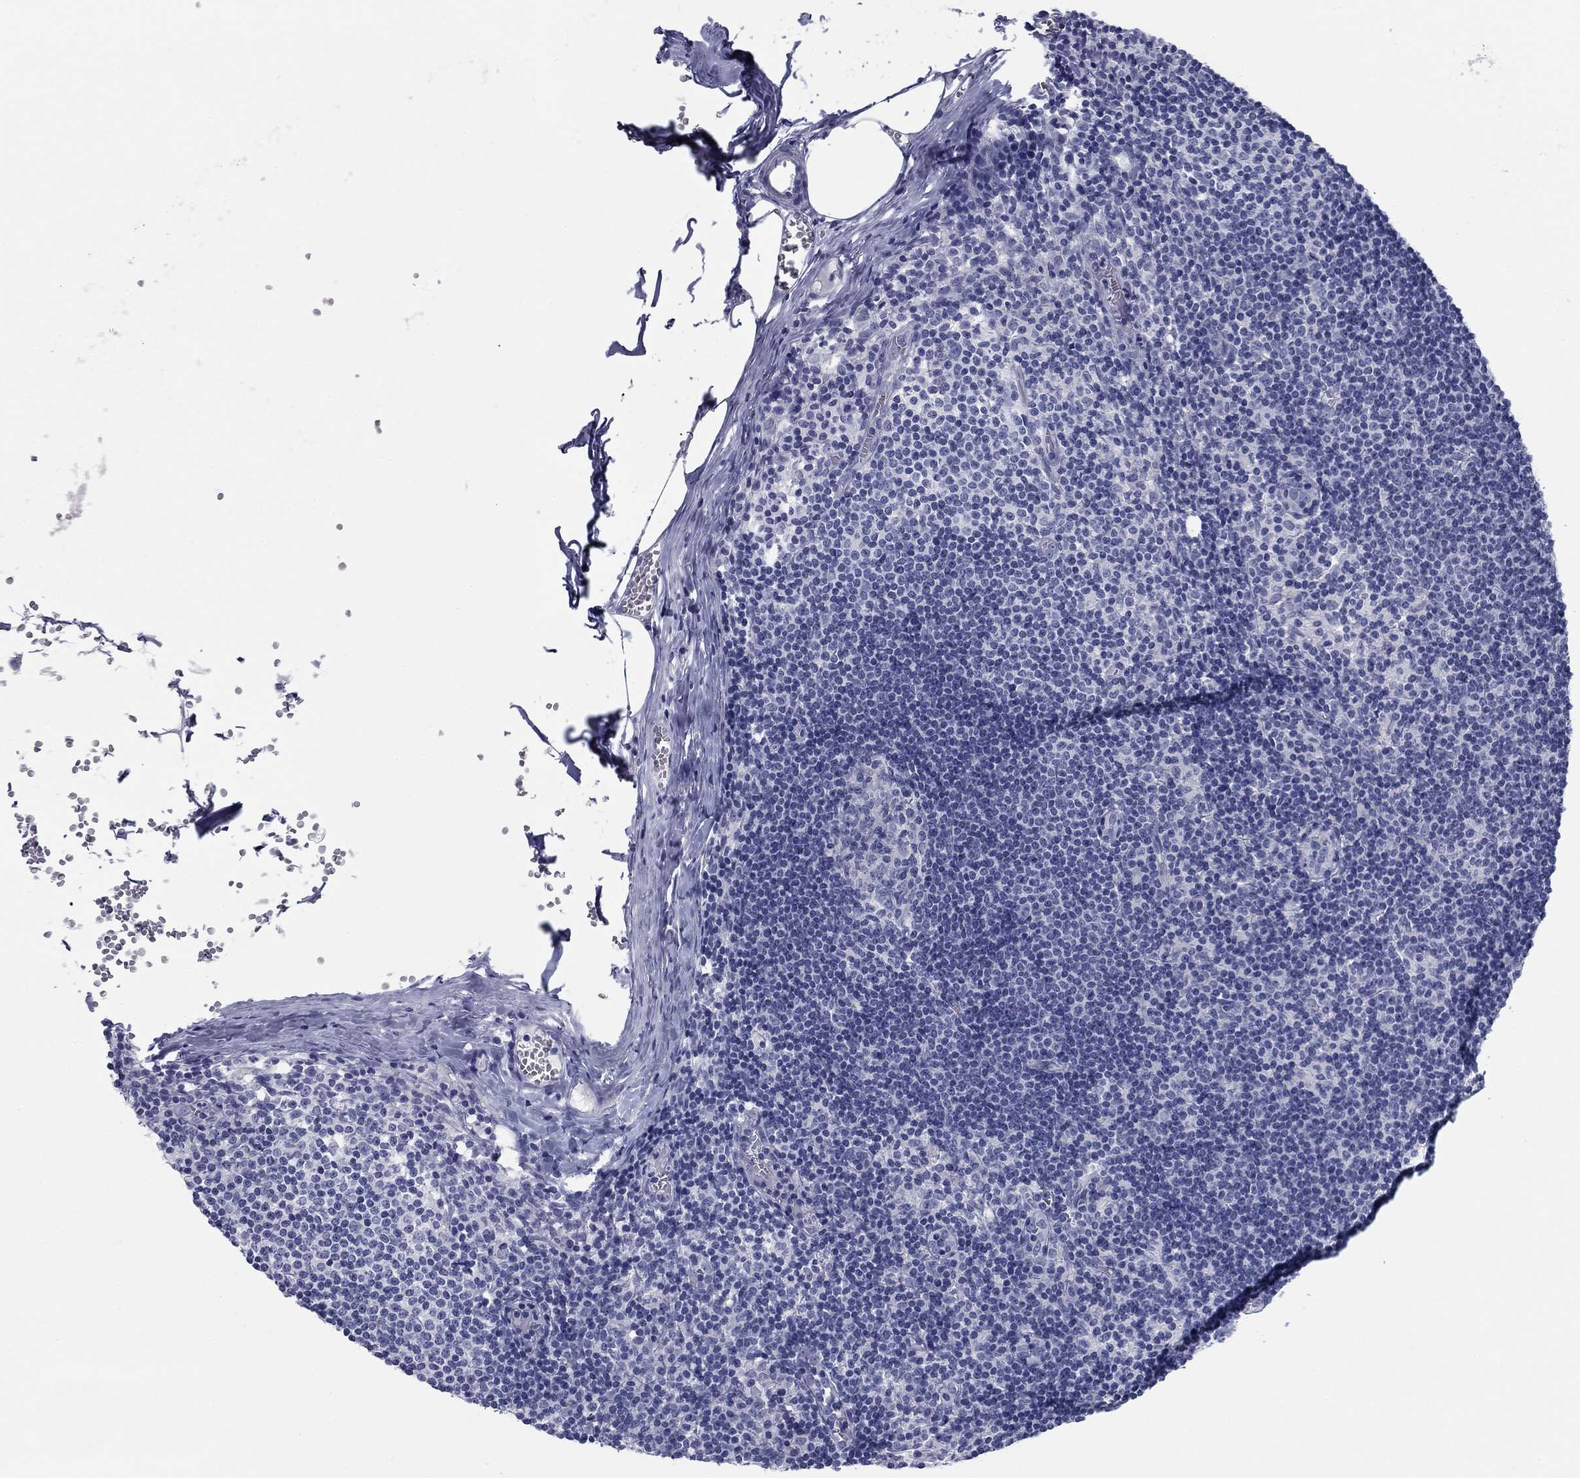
{"staining": {"intensity": "negative", "quantity": "none", "location": "none"}, "tissue": "lymph node", "cell_type": "Germinal center cells", "image_type": "normal", "snomed": [{"axis": "morphology", "description": "Normal tissue, NOS"}, {"axis": "topography", "description": "Lymph node"}], "caption": "This is an IHC histopathology image of unremarkable human lymph node. There is no positivity in germinal center cells.", "gene": "DNAL1", "patient": {"sex": "male", "age": 59}}